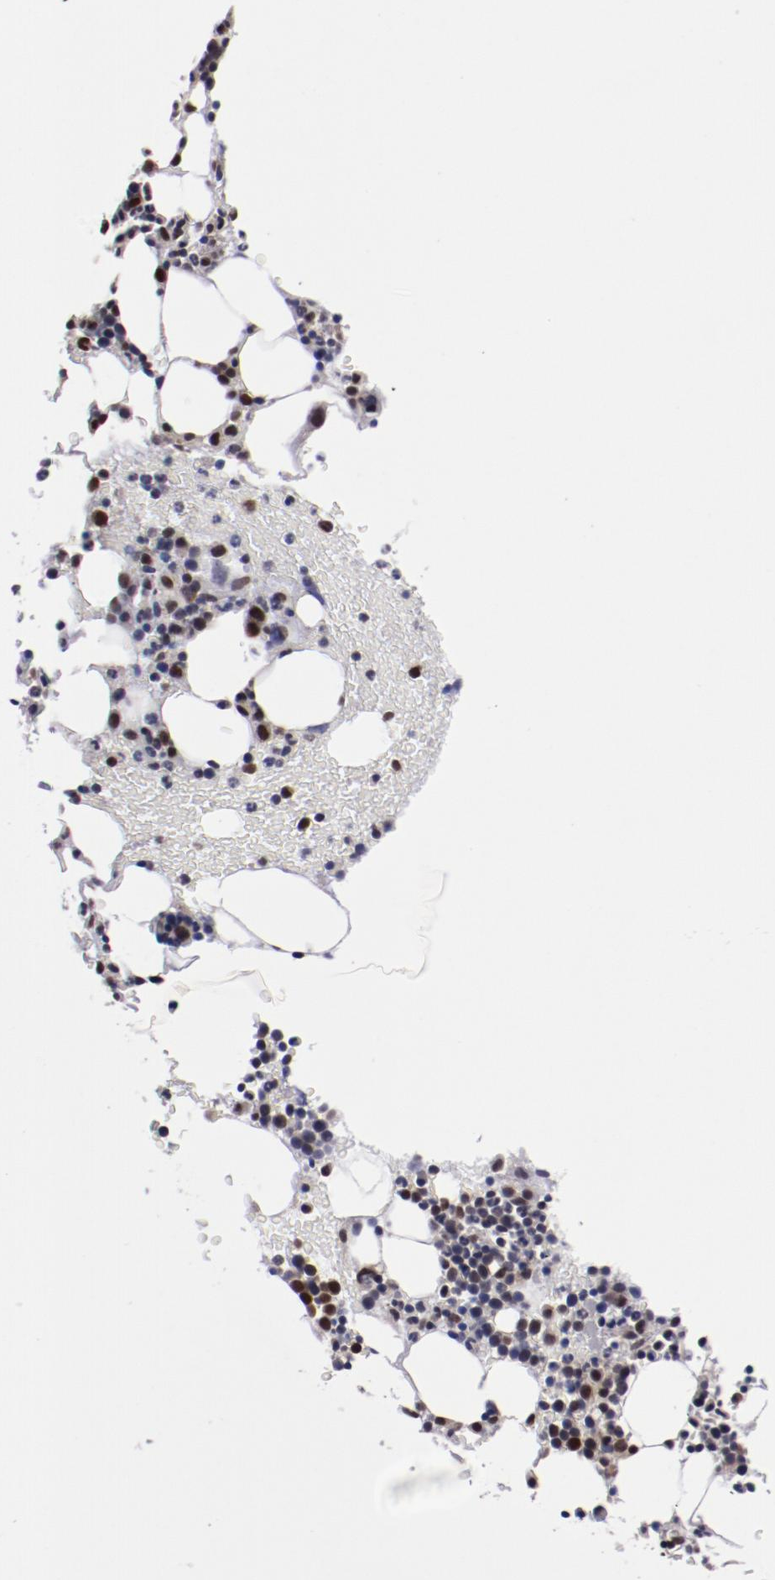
{"staining": {"intensity": "moderate", "quantity": "25%-75%", "location": "nuclear"}, "tissue": "bone marrow", "cell_type": "Hematopoietic cells", "image_type": "normal", "snomed": [{"axis": "morphology", "description": "Normal tissue, NOS"}, {"axis": "topography", "description": "Bone marrow"}], "caption": "About 25%-75% of hematopoietic cells in normal bone marrow exhibit moderate nuclear protein positivity as visualized by brown immunohistochemical staining.", "gene": "ARNT", "patient": {"sex": "female", "age": 84}}